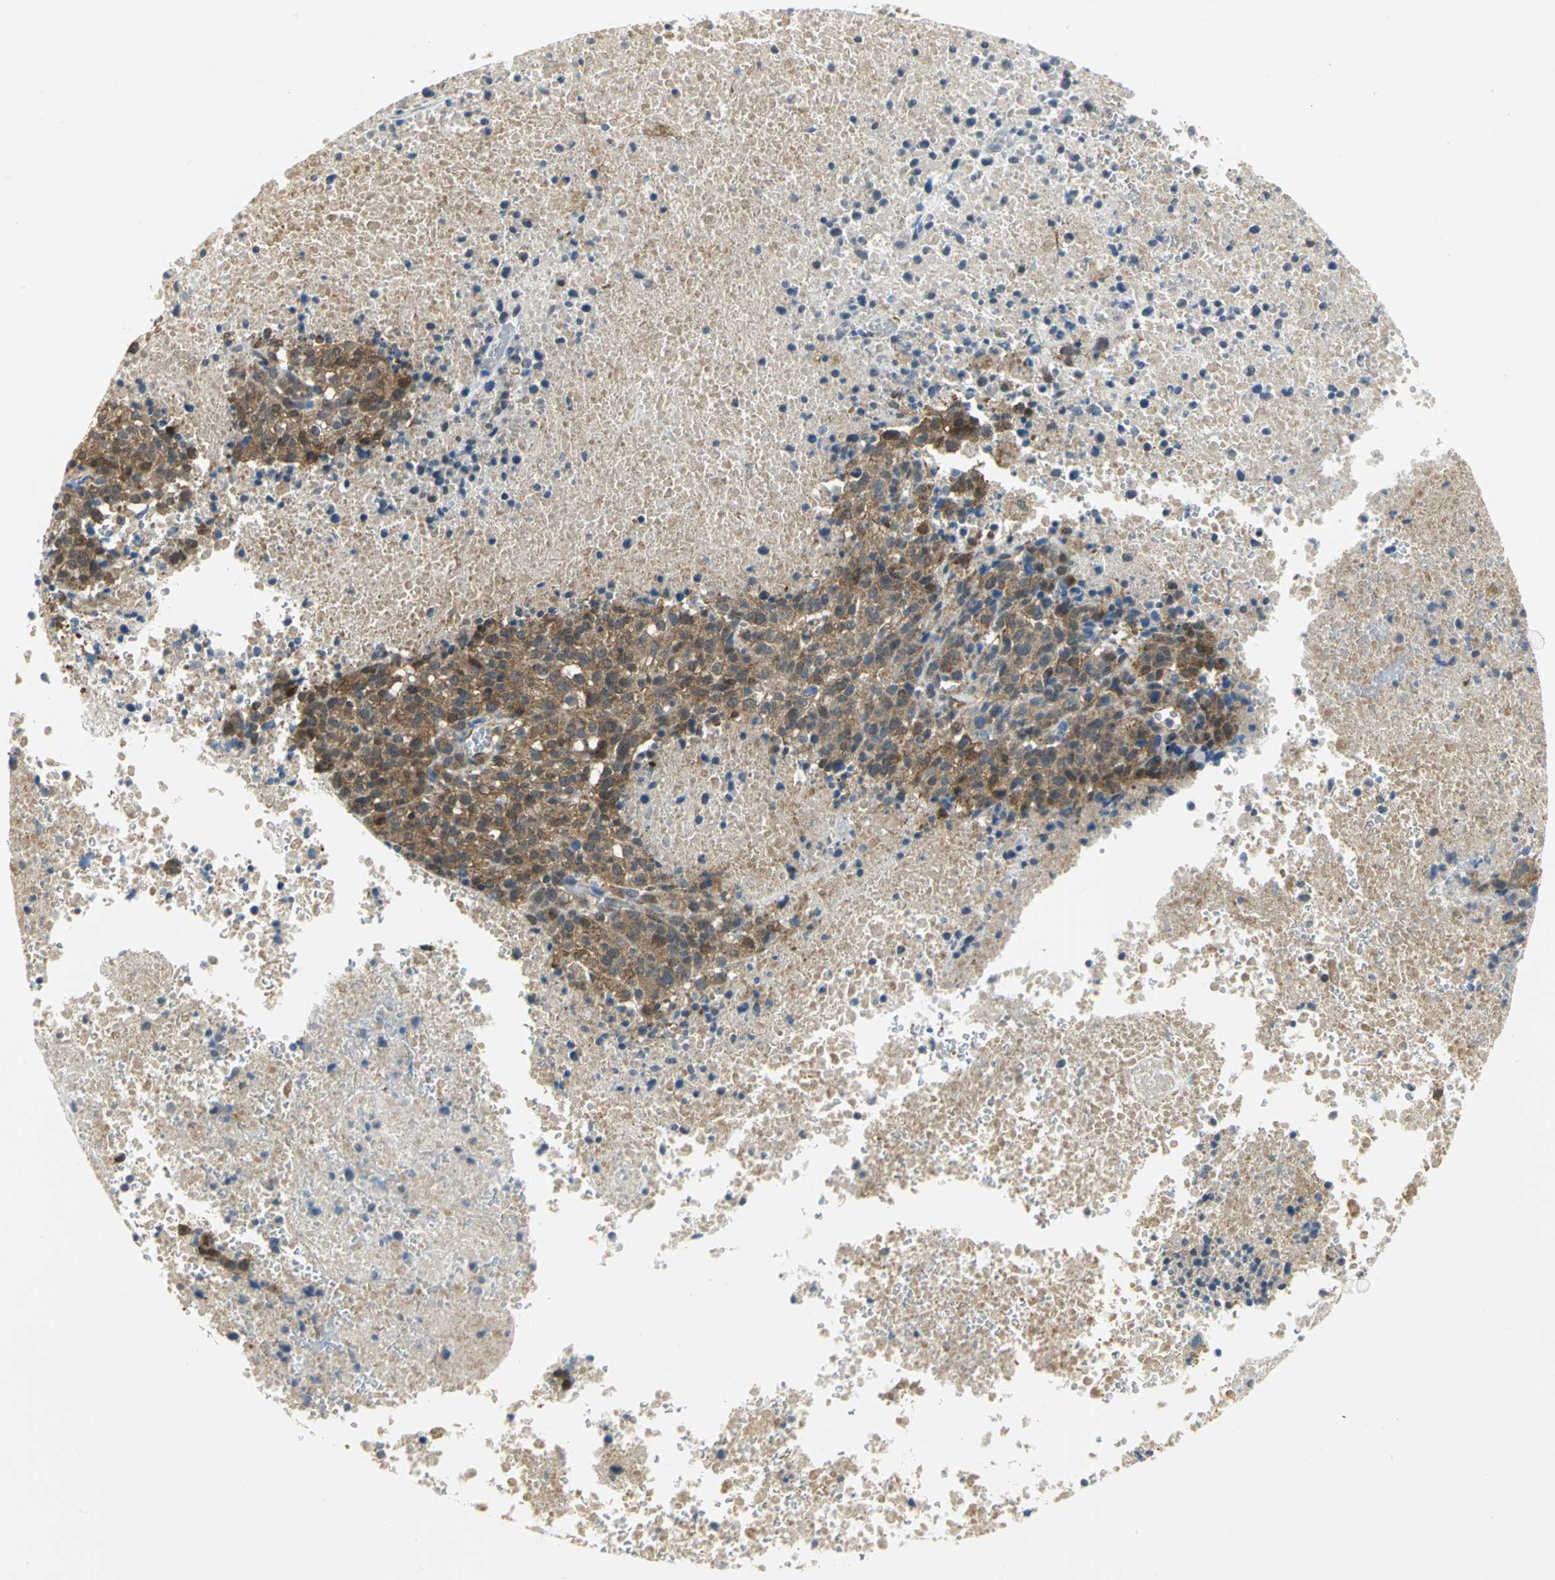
{"staining": {"intensity": "moderate", "quantity": ">75%", "location": "cytoplasmic/membranous"}, "tissue": "melanoma", "cell_type": "Tumor cells", "image_type": "cancer", "snomed": [{"axis": "morphology", "description": "Malignant melanoma, Metastatic site"}, {"axis": "topography", "description": "Cerebral cortex"}], "caption": "The micrograph displays a brown stain indicating the presence of a protein in the cytoplasmic/membranous of tumor cells in malignant melanoma (metastatic site). (Brightfield microscopy of DAB IHC at high magnification).", "gene": "PGM3", "patient": {"sex": "female", "age": 52}}